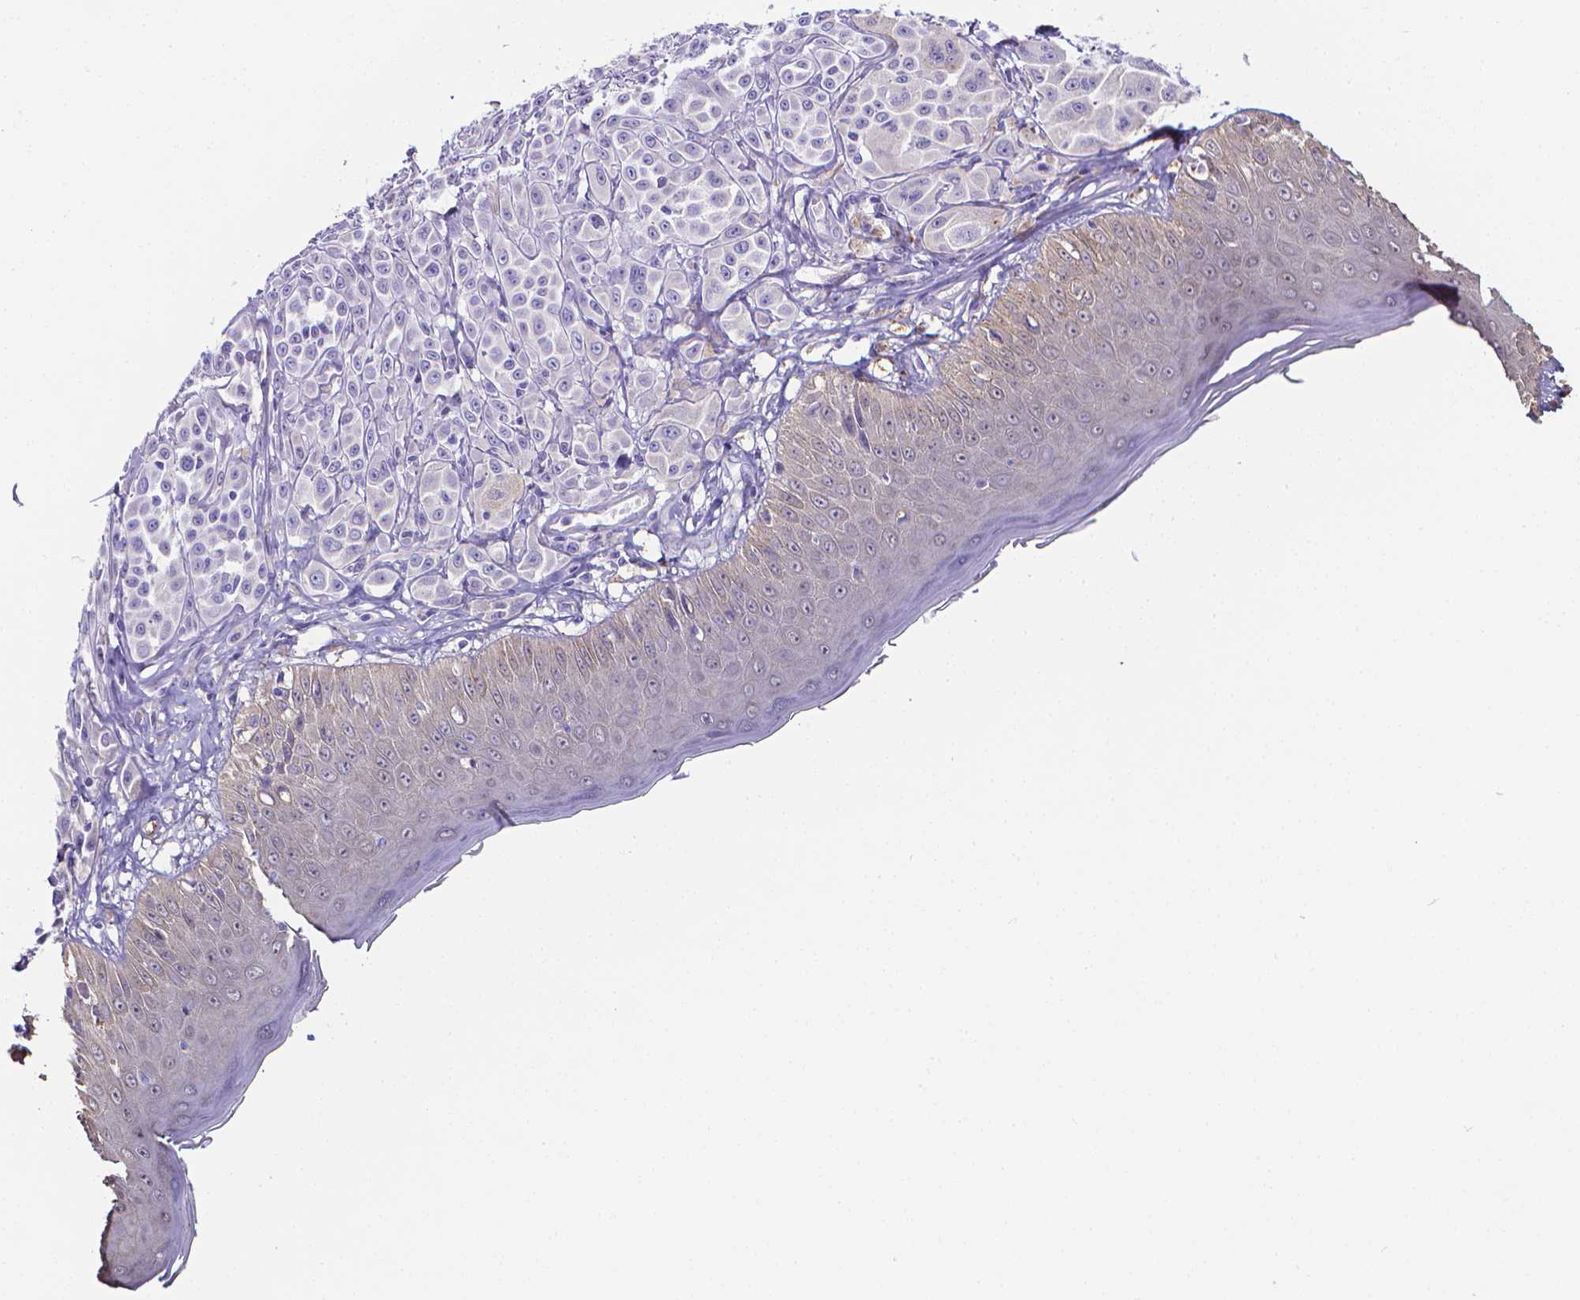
{"staining": {"intensity": "negative", "quantity": "none", "location": "none"}, "tissue": "melanoma", "cell_type": "Tumor cells", "image_type": "cancer", "snomed": [{"axis": "morphology", "description": "Malignant melanoma, NOS"}, {"axis": "topography", "description": "Skin"}], "caption": "This is a histopathology image of IHC staining of melanoma, which shows no staining in tumor cells.", "gene": "LRRC73", "patient": {"sex": "male", "age": 67}}